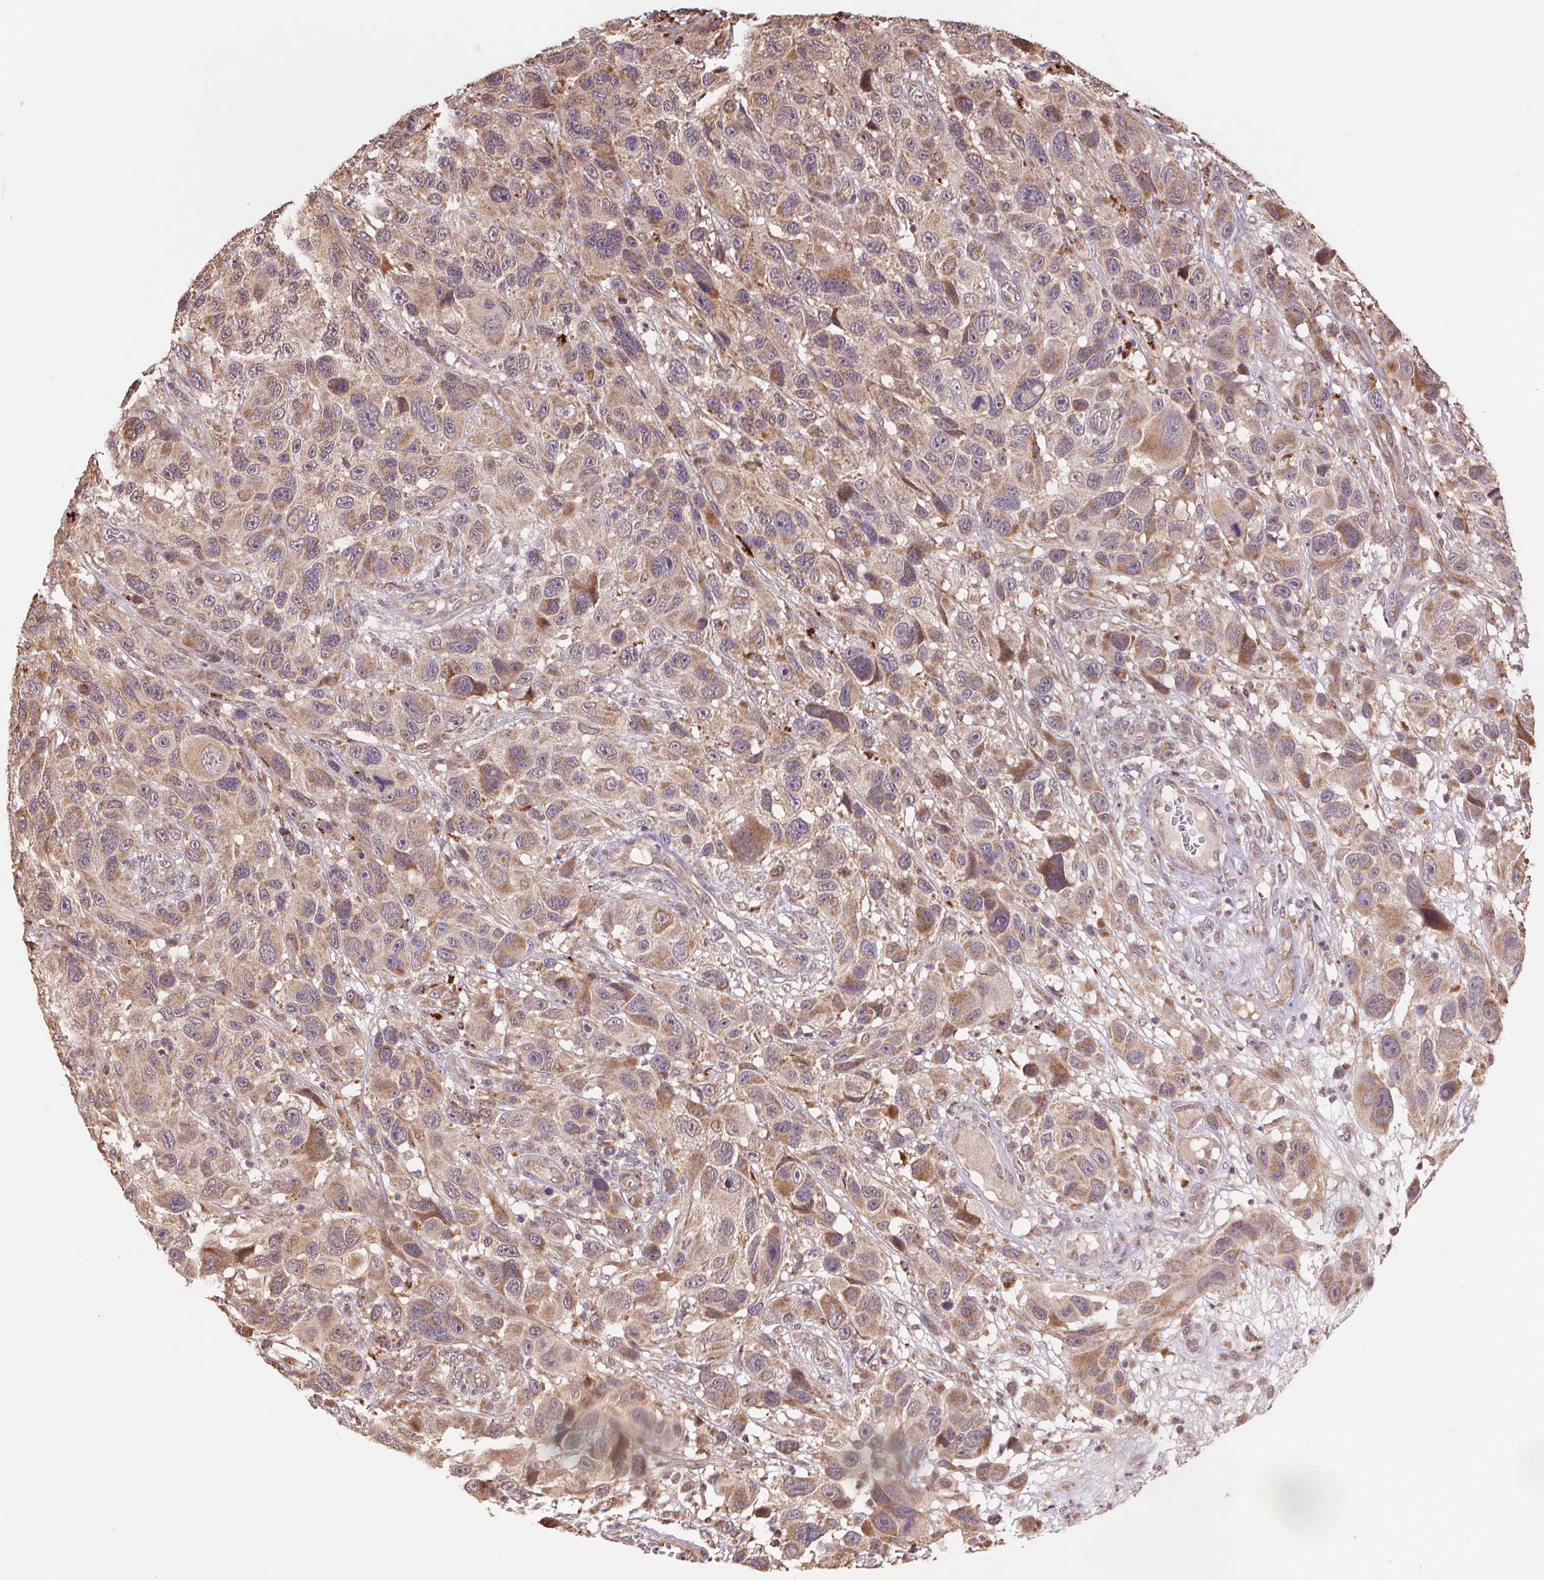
{"staining": {"intensity": "moderate", "quantity": ">75%", "location": "cytoplasmic/membranous"}, "tissue": "melanoma", "cell_type": "Tumor cells", "image_type": "cancer", "snomed": [{"axis": "morphology", "description": "Malignant melanoma, NOS"}, {"axis": "topography", "description": "Skin"}], "caption": "Malignant melanoma stained with IHC shows moderate cytoplasmic/membranous expression in about >75% of tumor cells.", "gene": "PDHA1", "patient": {"sex": "male", "age": 53}}